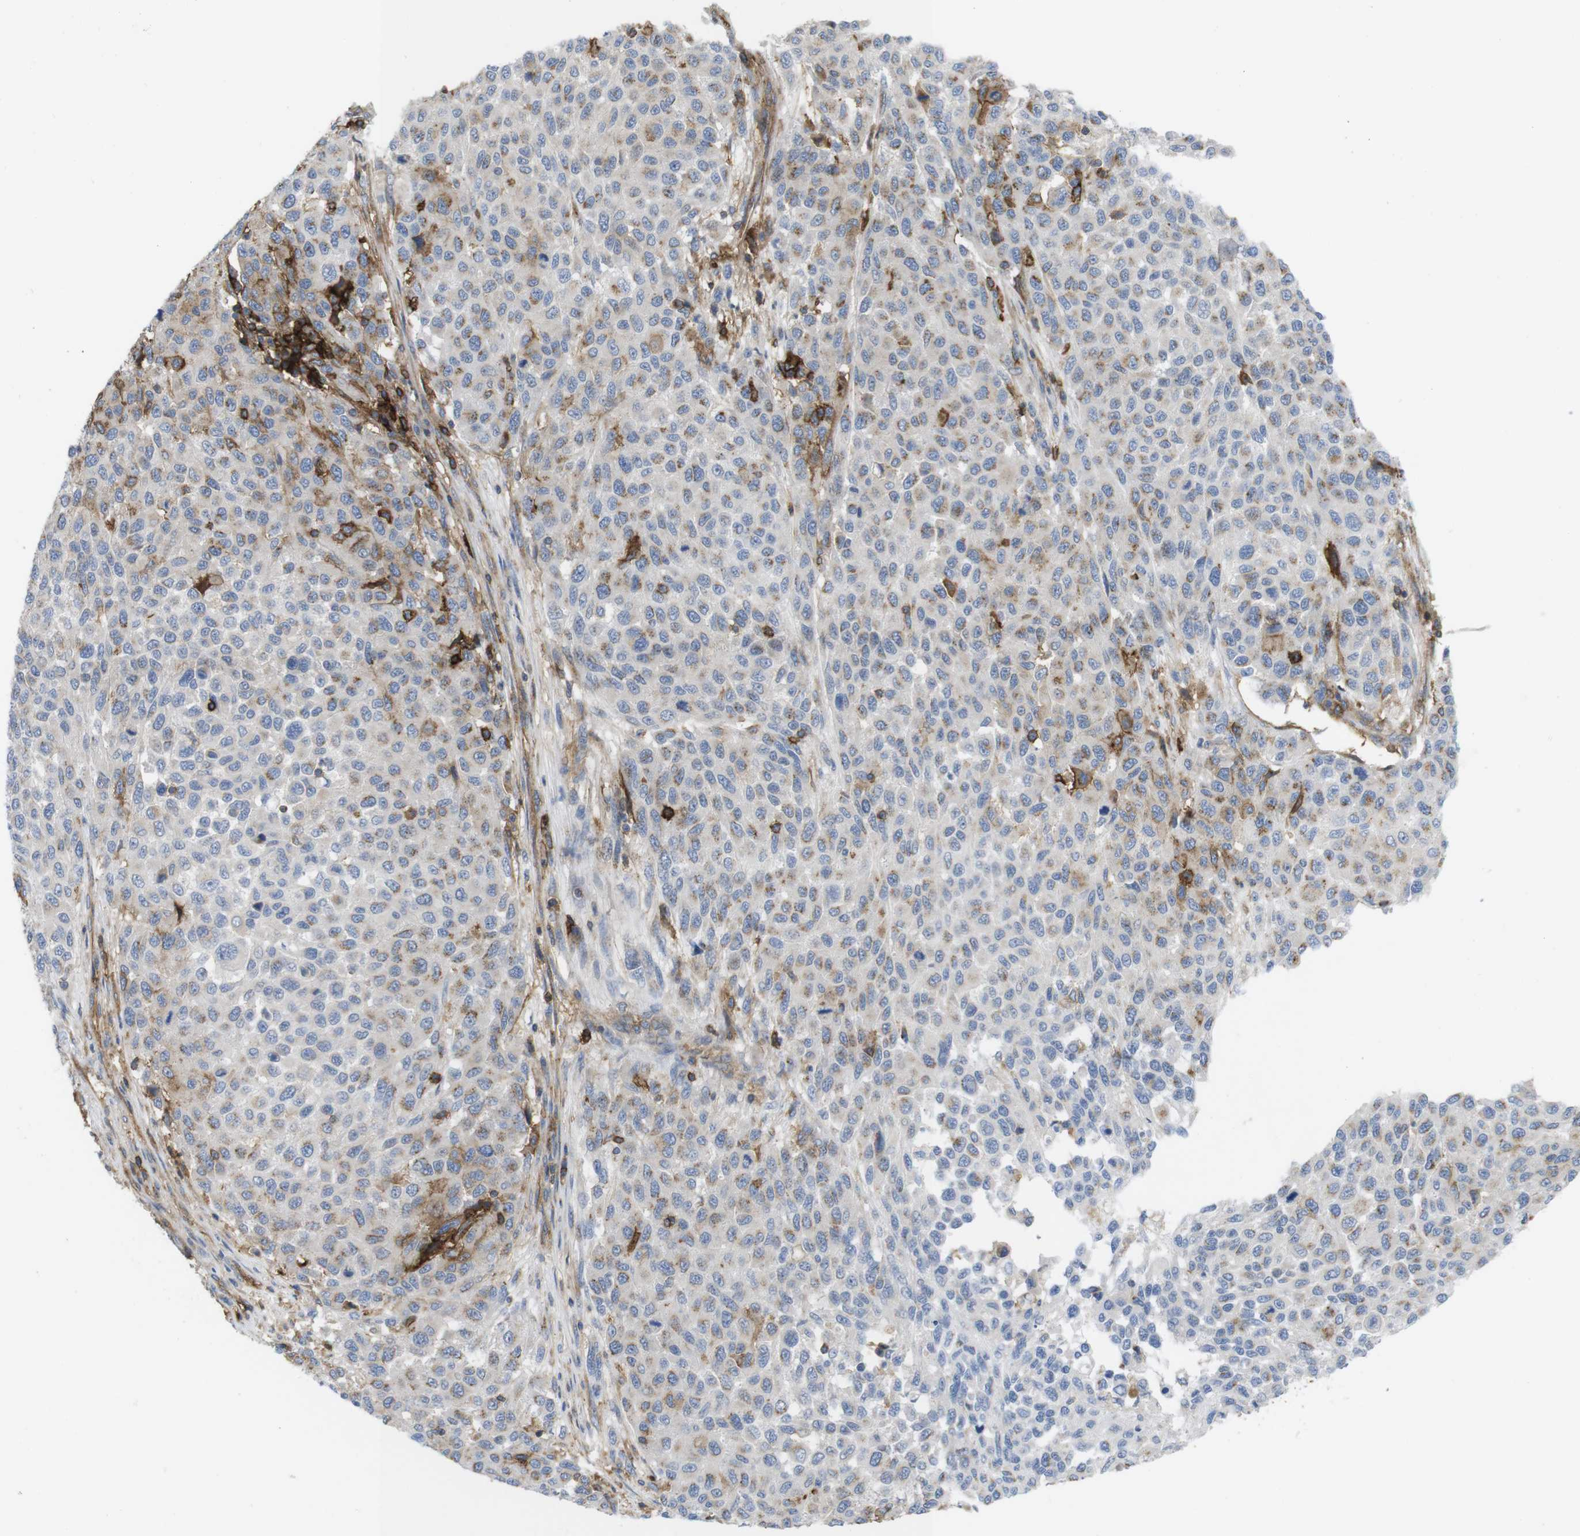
{"staining": {"intensity": "weak", "quantity": "<25%", "location": "cytoplasmic/membranous"}, "tissue": "melanoma", "cell_type": "Tumor cells", "image_type": "cancer", "snomed": [{"axis": "morphology", "description": "Malignant melanoma, Metastatic site"}, {"axis": "topography", "description": "Lymph node"}], "caption": "IHC histopathology image of neoplastic tissue: human melanoma stained with DAB (3,3'-diaminobenzidine) demonstrates no significant protein positivity in tumor cells.", "gene": "CCR6", "patient": {"sex": "male", "age": 61}}